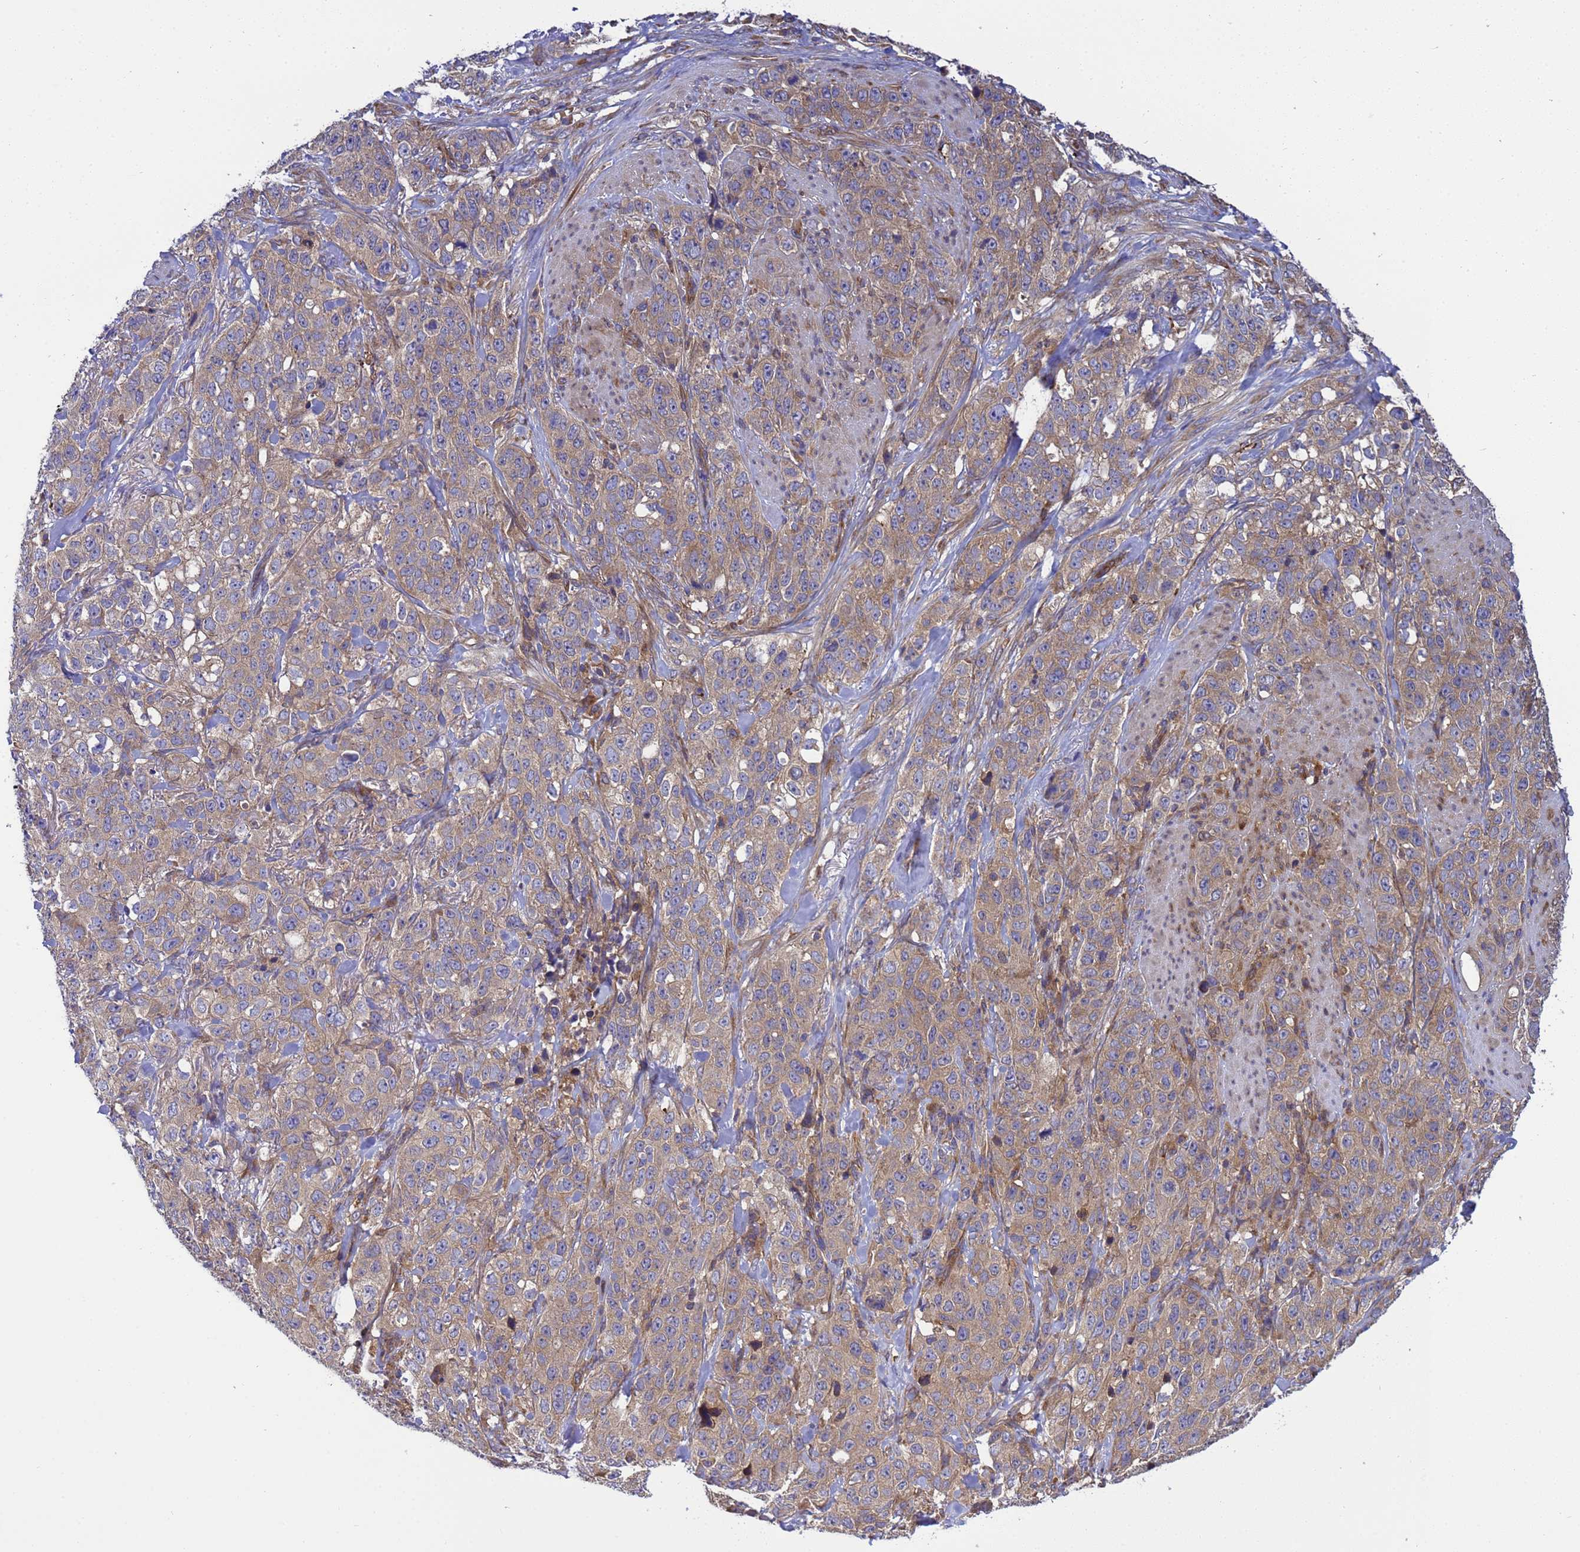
{"staining": {"intensity": "moderate", "quantity": ">75%", "location": "cytoplasmic/membranous"}, "tissue": "stomach cancer", "cell_type": "Tumor cells", "image_type": "cancer", "snomed": [{"axis": "morphology", "description": "Adenocarcinoma, NOS"}, {"axis": "topography", "description": "Stomach"}], "caption": "The immunohistochemical stain shows moderate cytoplasmic/membranous staining in tumor cells of stomach adenocarcinoma tissue.", "gene": "BECN1", "patient": {"sex": "male", "age": 48}}